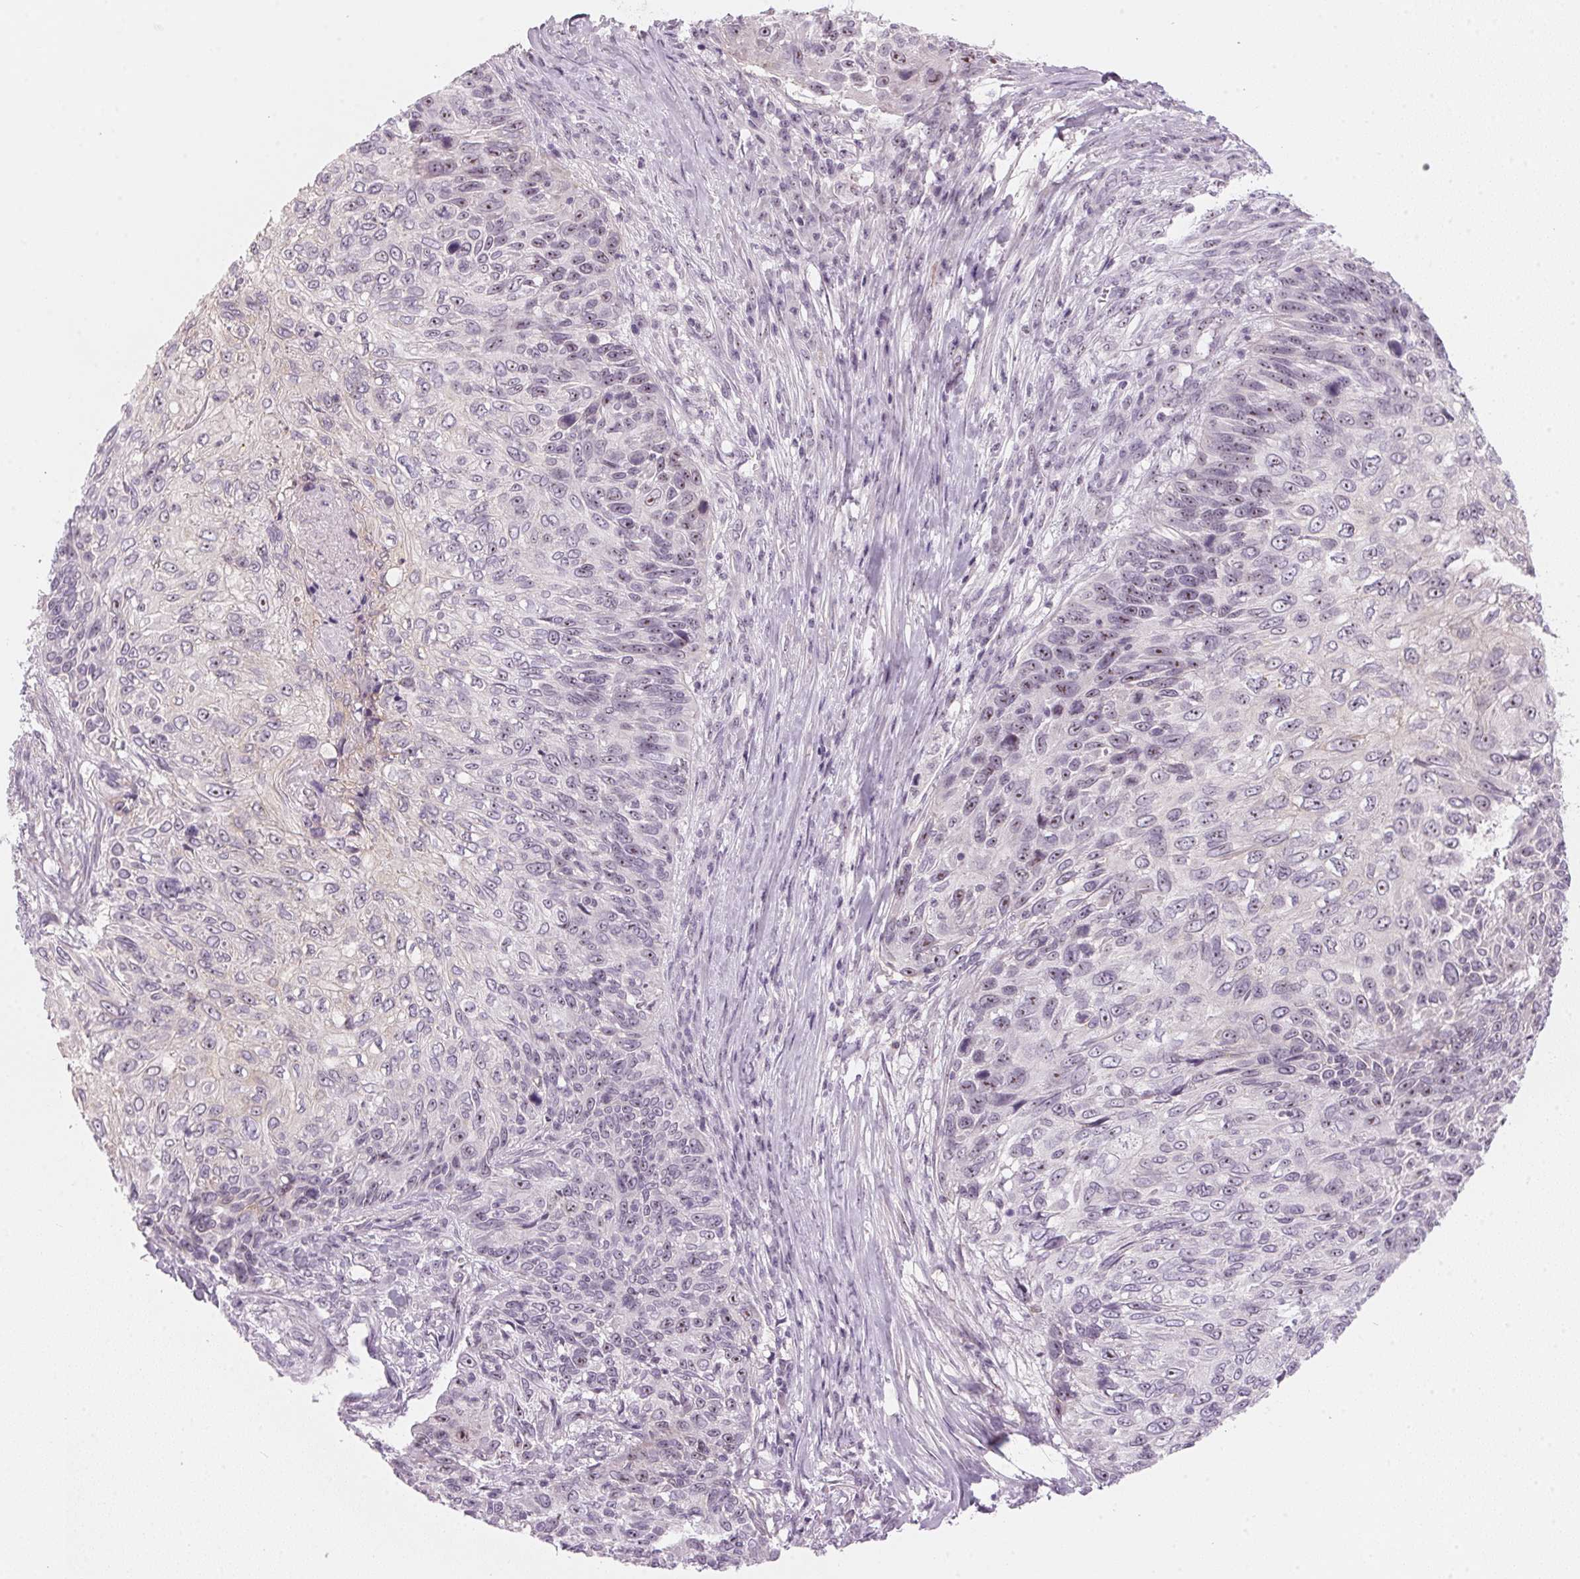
{"staining": {"intensity": "weak", "quantity": "<25%", "location": "nuclear"}, "tissue": "skin cancer", "cell_type": "Tumor cells", "image_type": "cancer", "snomed": [{"axis": "morphology", "description": "Squamous cell carcinoma, NOS"}, {"axis": "topography", "description": "Skin"}], "caption": "DAB immunohistochemical staining of squamous cell carcinoma (skin) displays no significant staining in tumor cells. (Immunohistochemistry, brightfield microscopy, high magnification).", "gene": "DNTTIP2", "patient": {"sex": "male", "age": 92}}